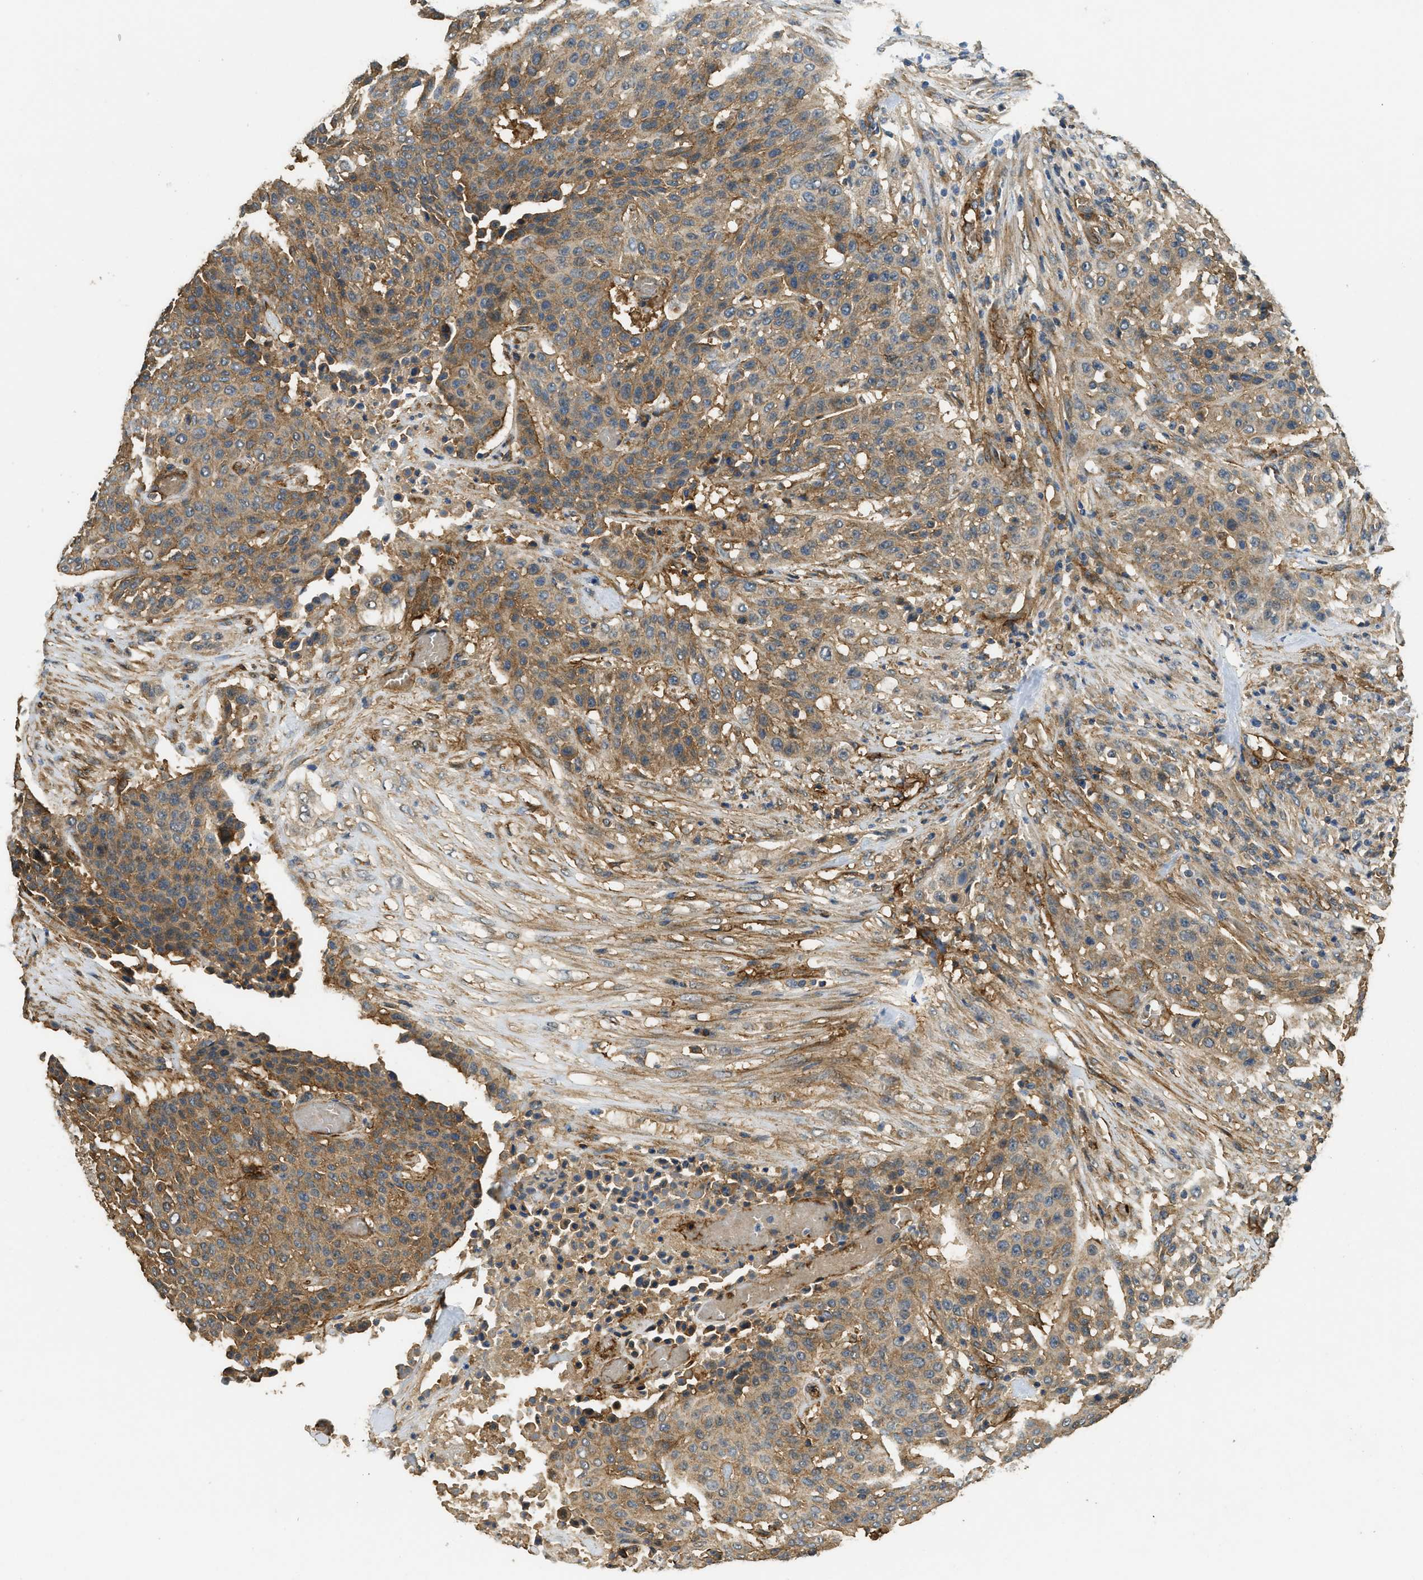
{"staining": {"intensity": "moderate", "quantity": "25%-75%", "location": "cytoplasmic/membranous"}, "tissue": "urothelial cancer", "cell_type": "Tumor cells", "image_type": "cancer", "snomed": [{"axis": "morphology", "description": "Urothelial carcinoma, High grade"}, {"axis": "topography", "description": "Urinary bladder"}], "caption": "IHC of human high-grade urothelial carcinoma reveals medium levels of moderate cytoplasmic/membranous expression in about 25%-75% of tumor cells. Using DAB (brown) and hematoxylin (blue) stains, captured at high magnification using brightfield microscopy.", "gene": "CD276", "patient": {"sex": "male", "age": 74}}